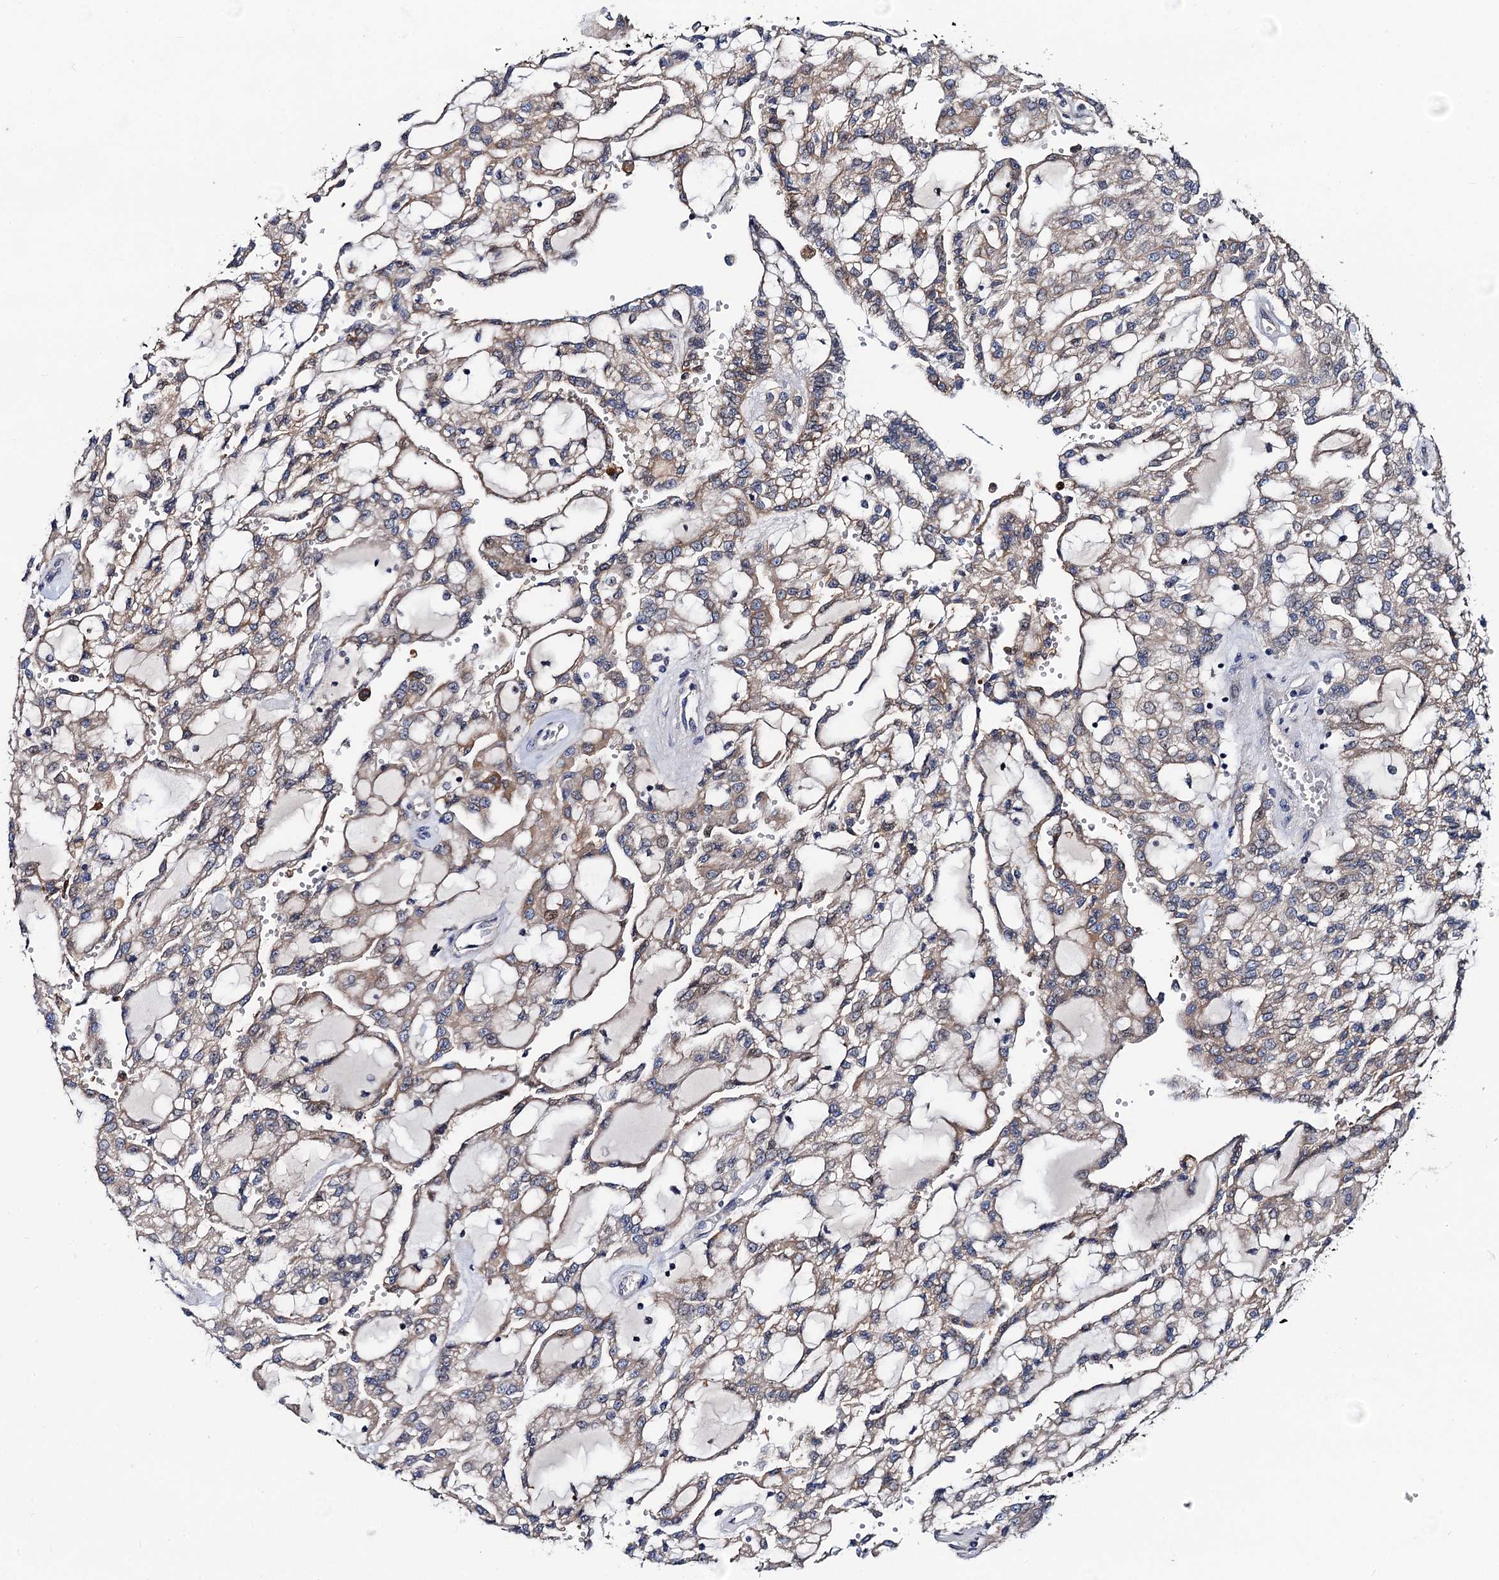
{"staining": {"intensity": "weak", "quantity": "25%-75%", "location": "cytoplasmic/membranous"}, "tissue": "renal cancer", "cell_type": "Tumor cells", "image_type": "cancer", "snomed": [{"axis": "morphology", "description": "Adenocarcinoma, NOS"}, {"axis": "topography", "description": "Kidney"}], "caption": "Immunohistochemistry (IHC) micrograph of neoplastic tissue: renal adenocarcinoma stained using IHC shows low levels of weak protein expression localized specifically in the cytoplasmic/membranous of tumor cells, appearing as a cytoplasmic/membranous brown color.", "gene": "PTCD3", "patient": {"sex": "male", "age": 63}}